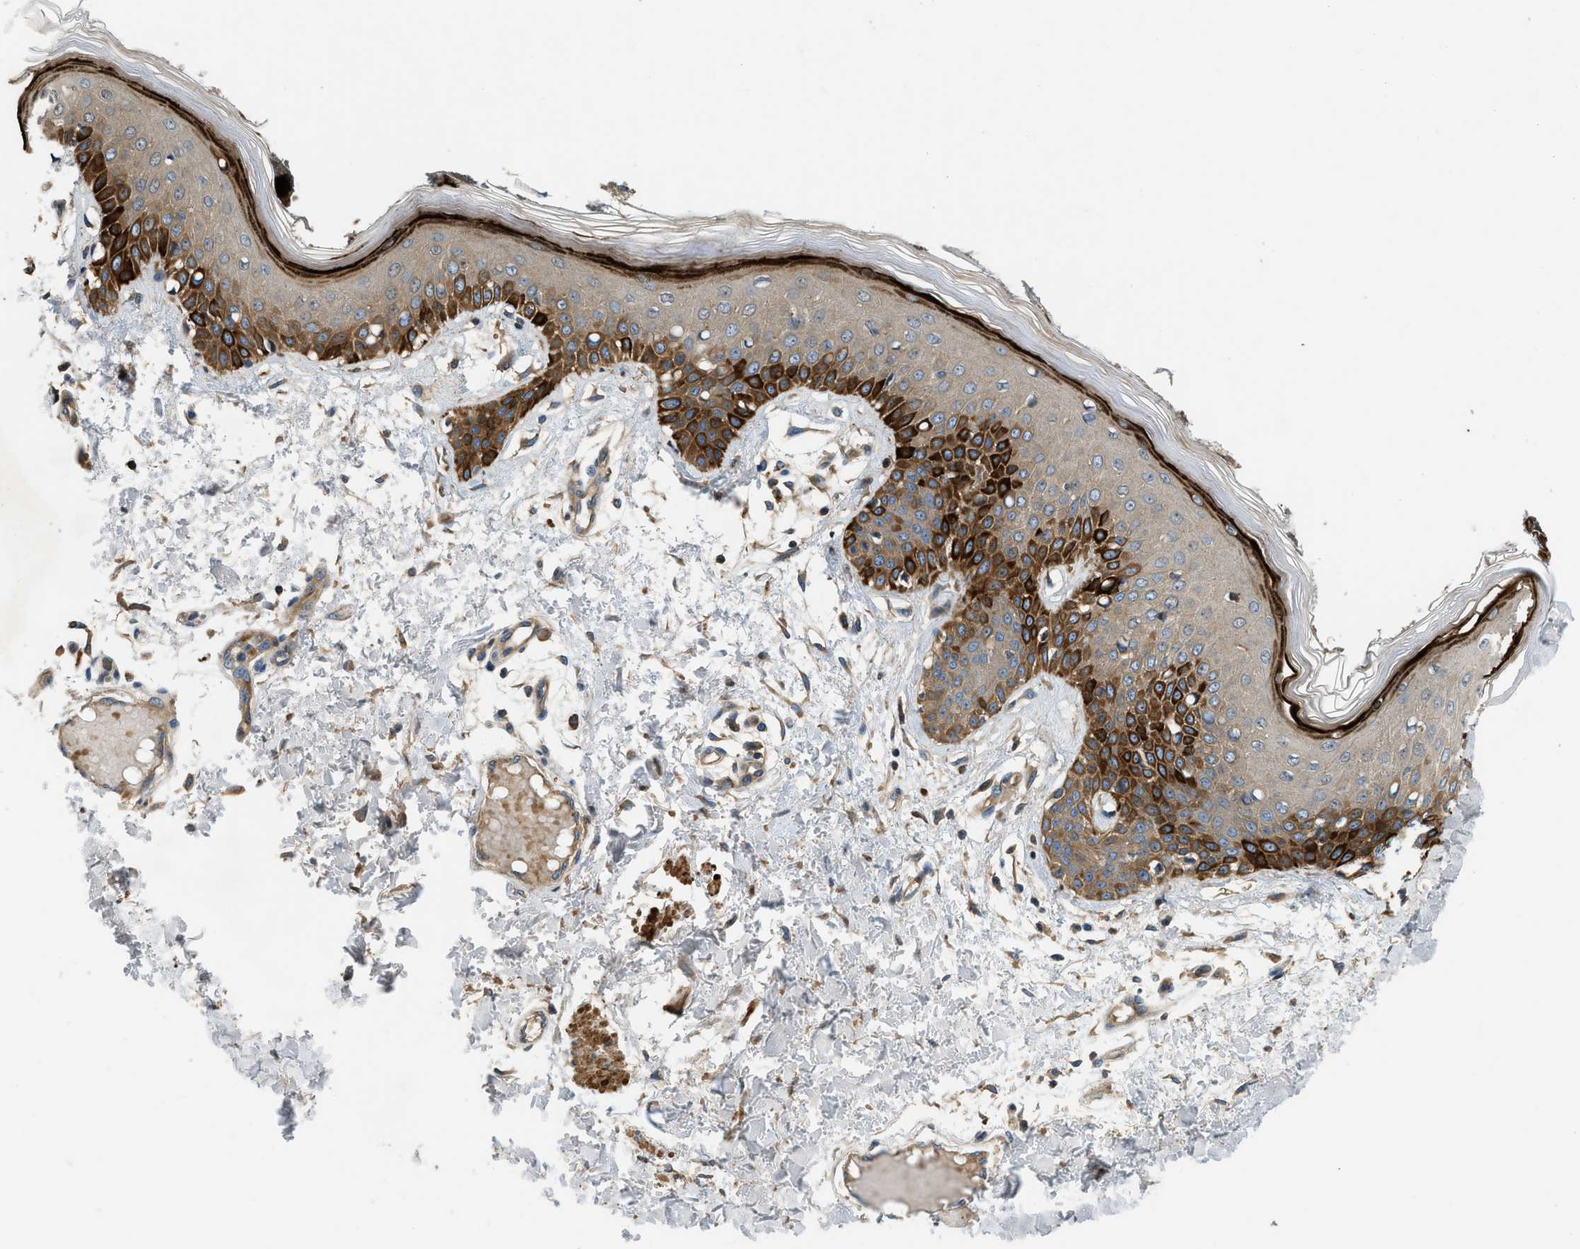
{"staining": {"intensity": "moderate", "quantity": ">75%", "location": "cytoplasmic/membranous"}, "tissue": "skin", "cell_type": "Fibroblasts", "image_type": "normal", "snomed": [{"axis": "morphology", "description": "Normal tissue, NOS"}, {"axis": "topography", "description": "Skin"}], "caption": "Approximately >75% of fibroblasts in normal human skin exhibit moderate cytoplasmic/membranous protein positivity as visualized by brown immunohistochemical staining.", "gene": "CNNM3", "patient": {"sex": "male", "age": 53}}